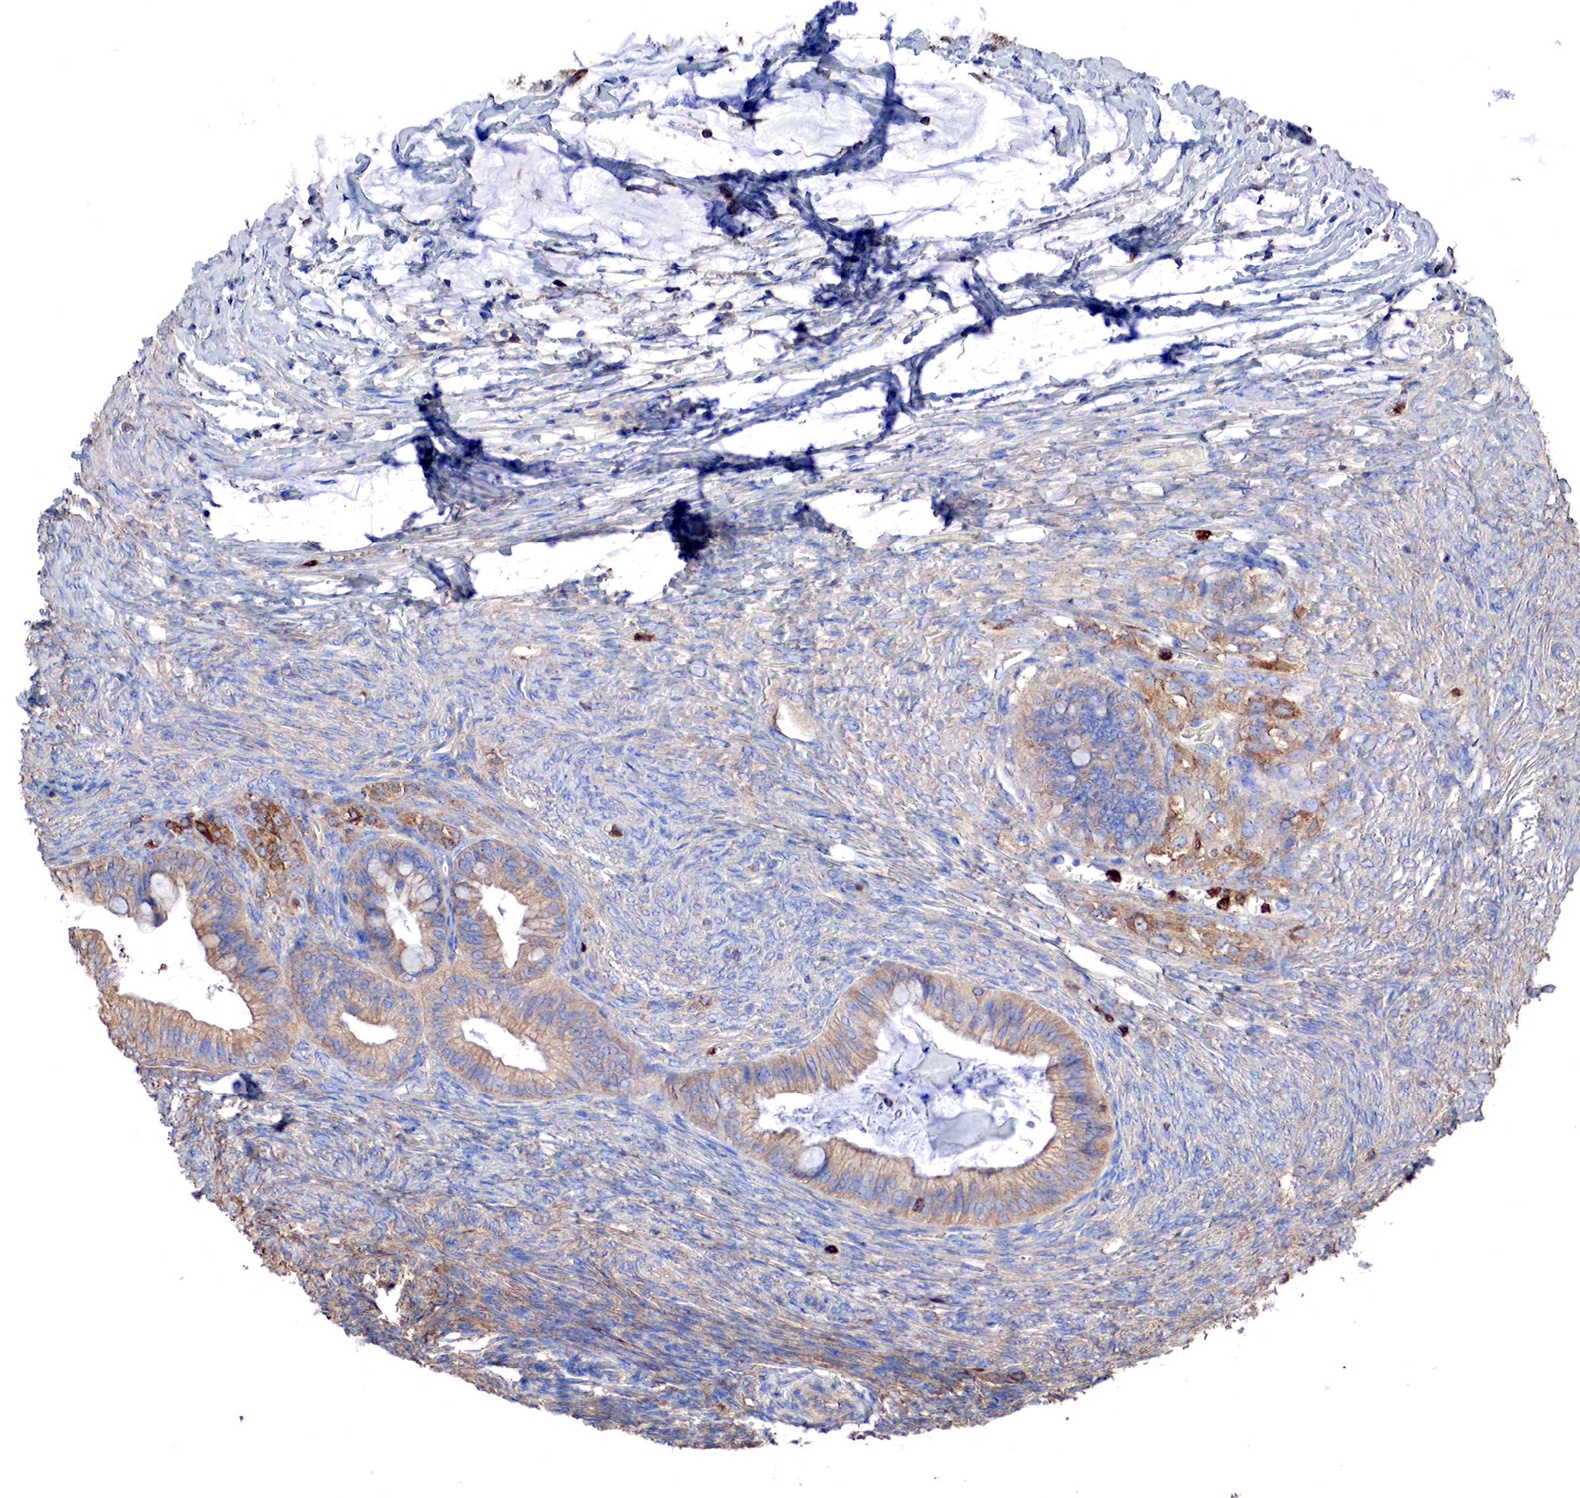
{"staining": {"intensity": "moderate", "quantity": "25%-75%", "location": "cytoplasmic/membranous"}, "tissue": "ovarian cancer", "cell_type": "Tumor cells", "image_type": "cancer", "snomed": [{"axis": "morphology", "description": "Cystadenocarcinoma, mucinous, NOS"}, {"axis": "topography", "description": "Ovary"}], "caption": "IHC staining of ovarian cancer, which displays medium levels of moderate cytoplasmic/membranous expression in about 25%-75% of tumor cells indicating moderate cytoplasmic/membranous protein staining. The staining was performed using DAB (brown) for protein detection and nuclei were counterstained in hematoxylin (blue).", "gene": "G6PD", "patient": {"sex": "female", "age": 57}}